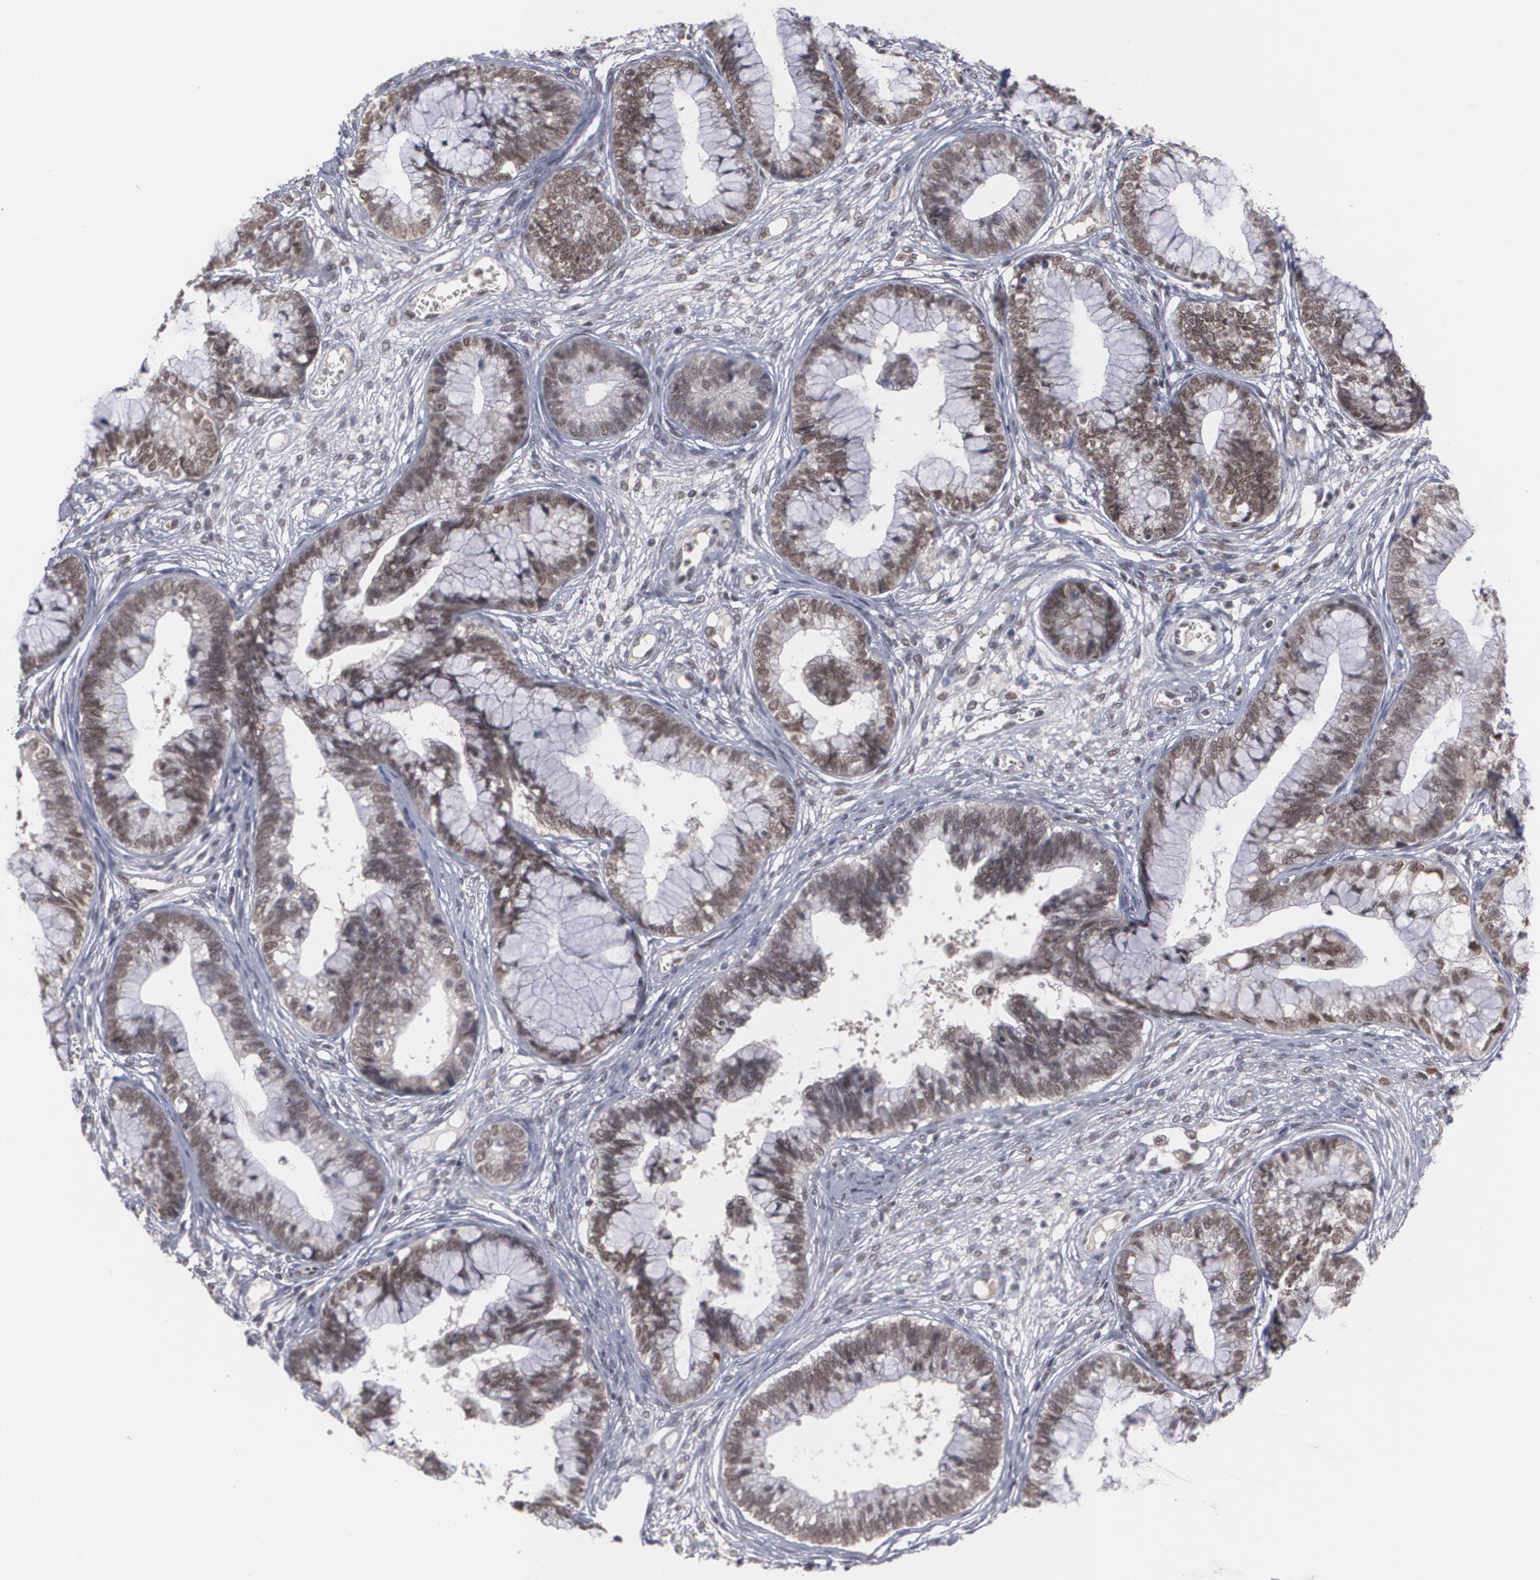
{"staining": {"intensity": "strong", "quantity": ">75%", "location": "nuclear"}, "tissue": "cervical cancer", "cell_type": "Tumor cells", "image_type": "cancer", "snomed": [{"axis": "morphology", "description": "Adenocarcinoma, NOS"}, {"axis": "topography", "description": "Cervix"}], "caption": "Protein staining of cervical cancer tissue demonstrates strong nuclear staining in about >75% of tumor cells.", "gene": "INTS6", "patient": {"sex": "female", "age": 44}}